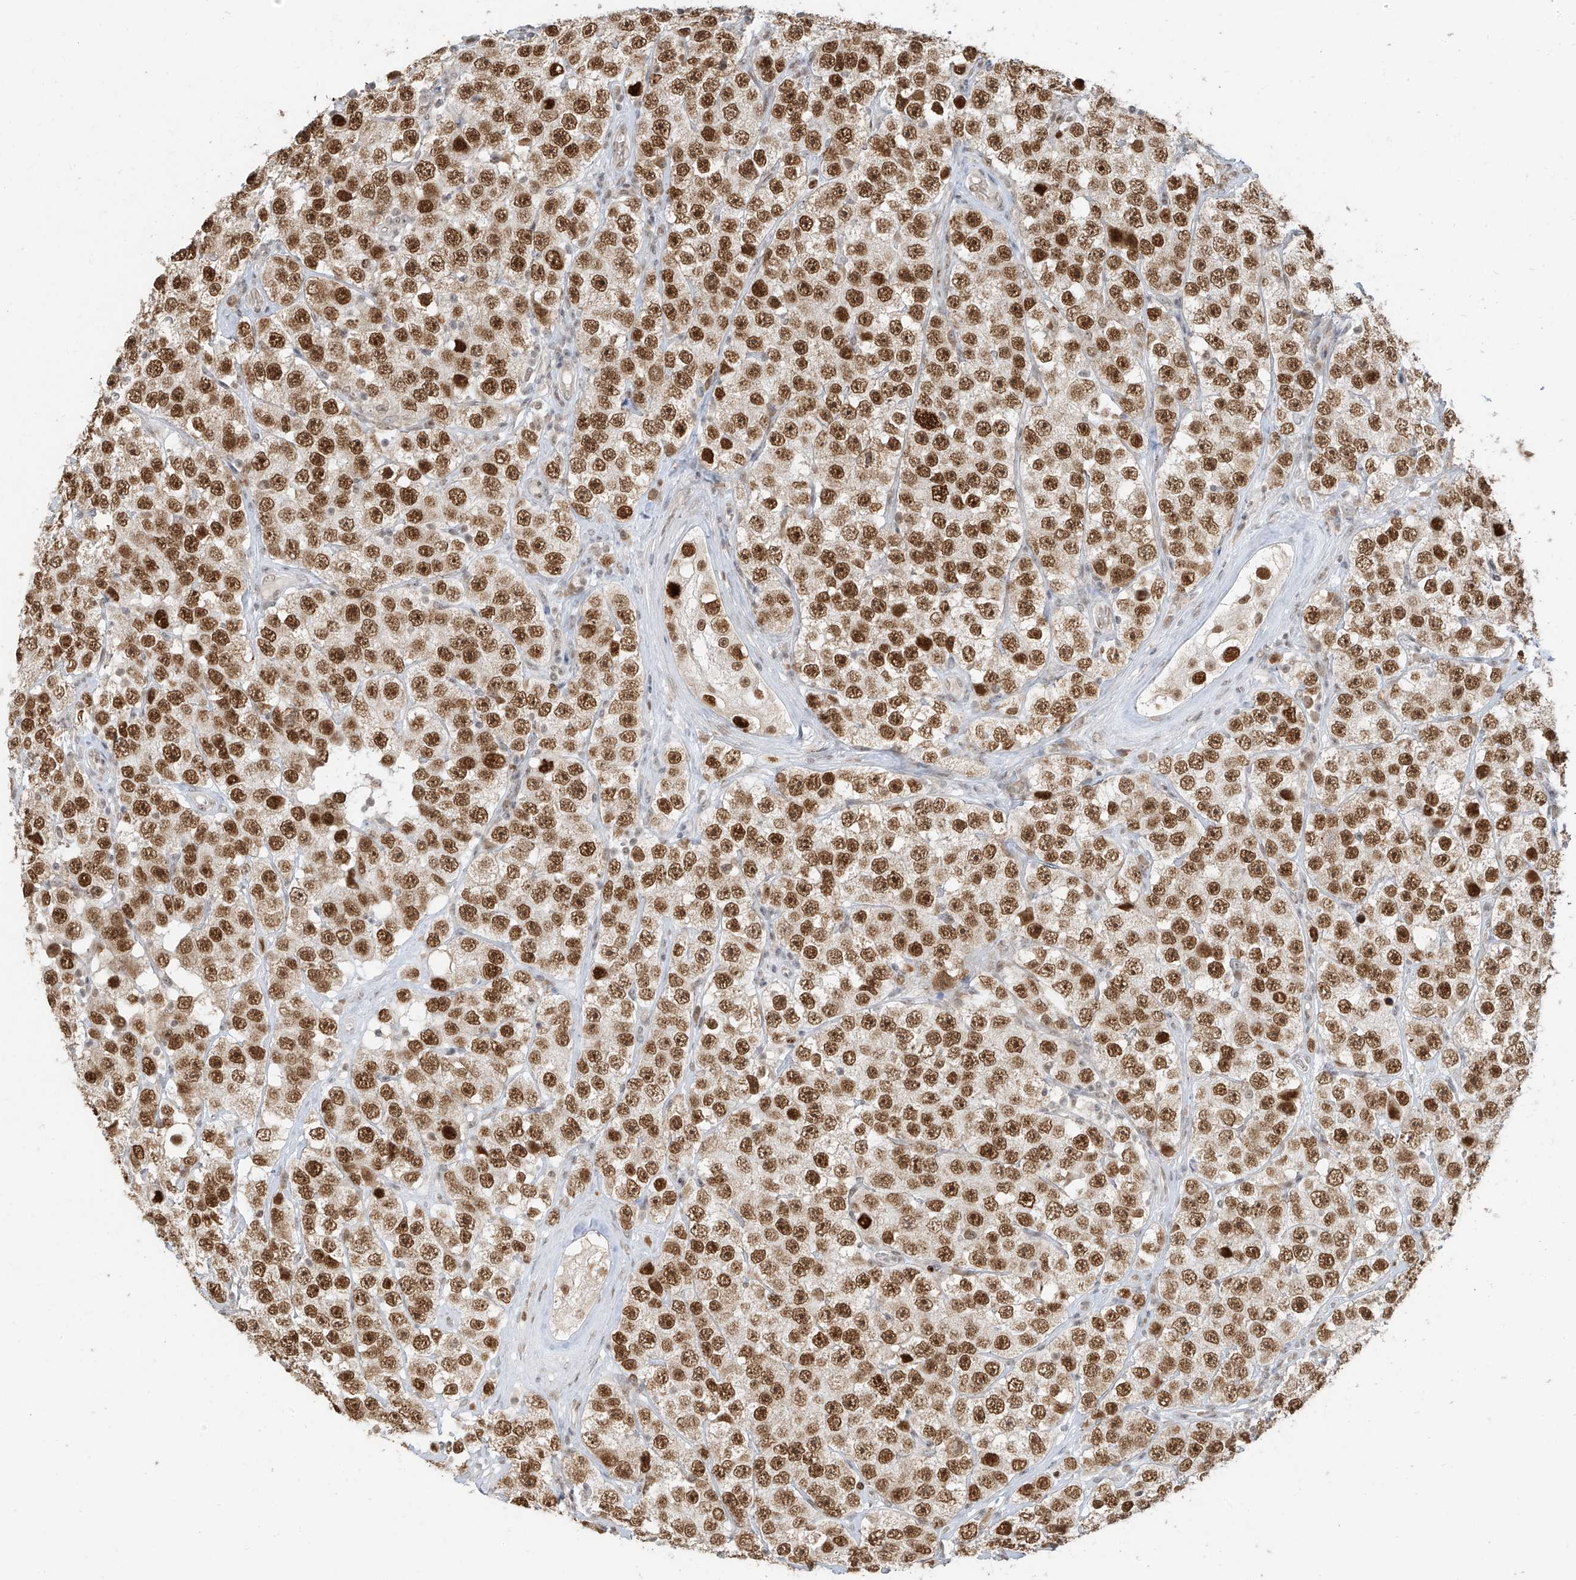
{"staining": {"intensity": "strong", "quantity": ">75%", "location": "nuclear"}, "tissue": "testis cancer", "cell_type": "Tumor cells", "image_type": "cancer", "snomed": [{"axis": "morphology", "description": "Seminoma, NOS"}, {"axis": "topography", "description": "Testis"}], "caption": "Protein staining displays strong nuclear staining in approximately >75% of tumor cells in testis seminoma.", "gene": "ZMYM2", "patient": {"sex": "male", "age": 28}}